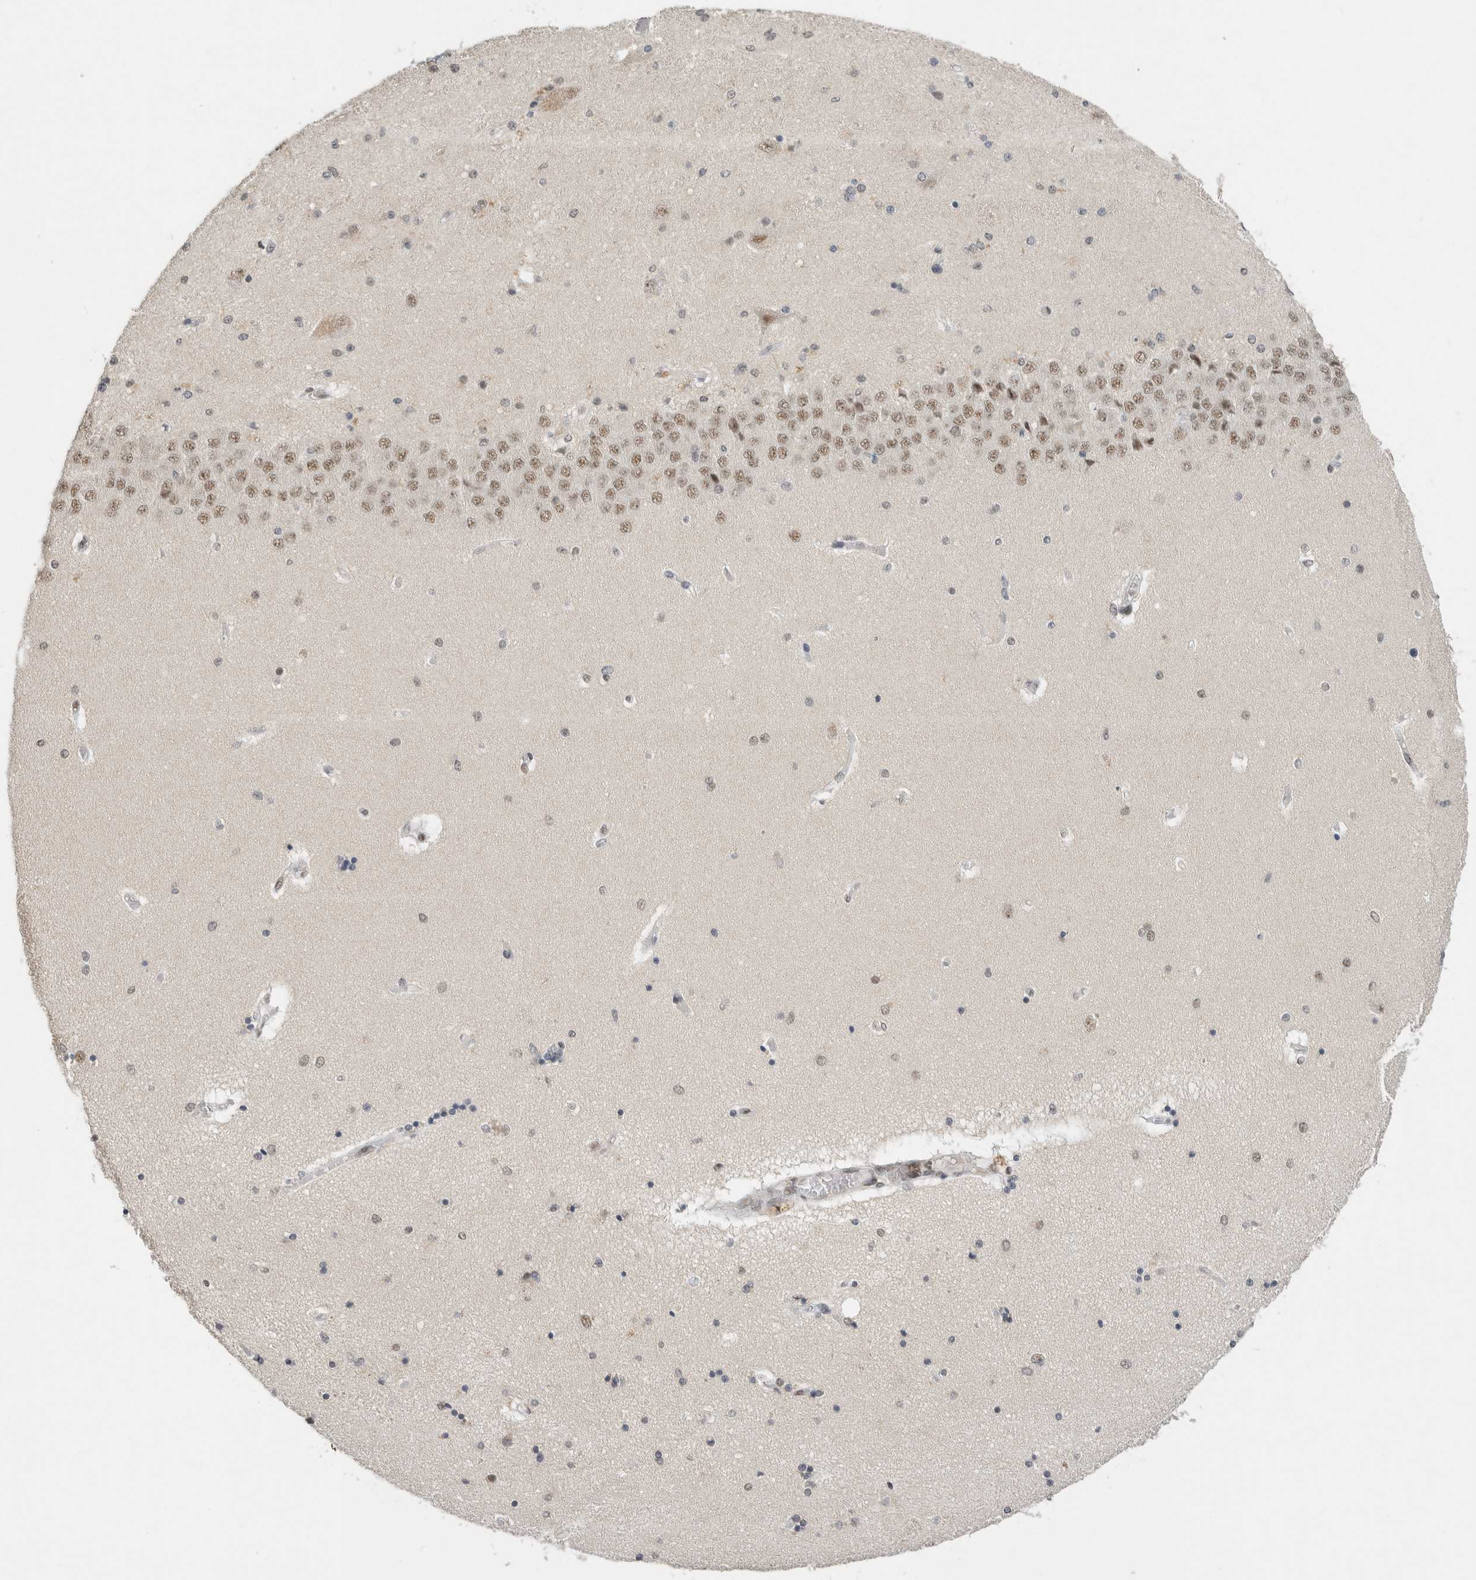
{"staining": {"intensity": "moderate", "quantity": "<25%", "location": "nuclear"}, "tissue": "hippocampus", "cell_type": "Glial cells", "image_type": "normal", "snomed": [{"axis": "morphology", "description": "Normal tissue, NOS"}, {"axis": "topography", "description": "Hippocampus"}], "caption": "Immunohistochemical staining of benign human hippocampus exhibits moderate nuclear protein staining in approximately <25% of glial cells.", "gene": "DDX42", "patient": {"sex": "female", "age": 54}}